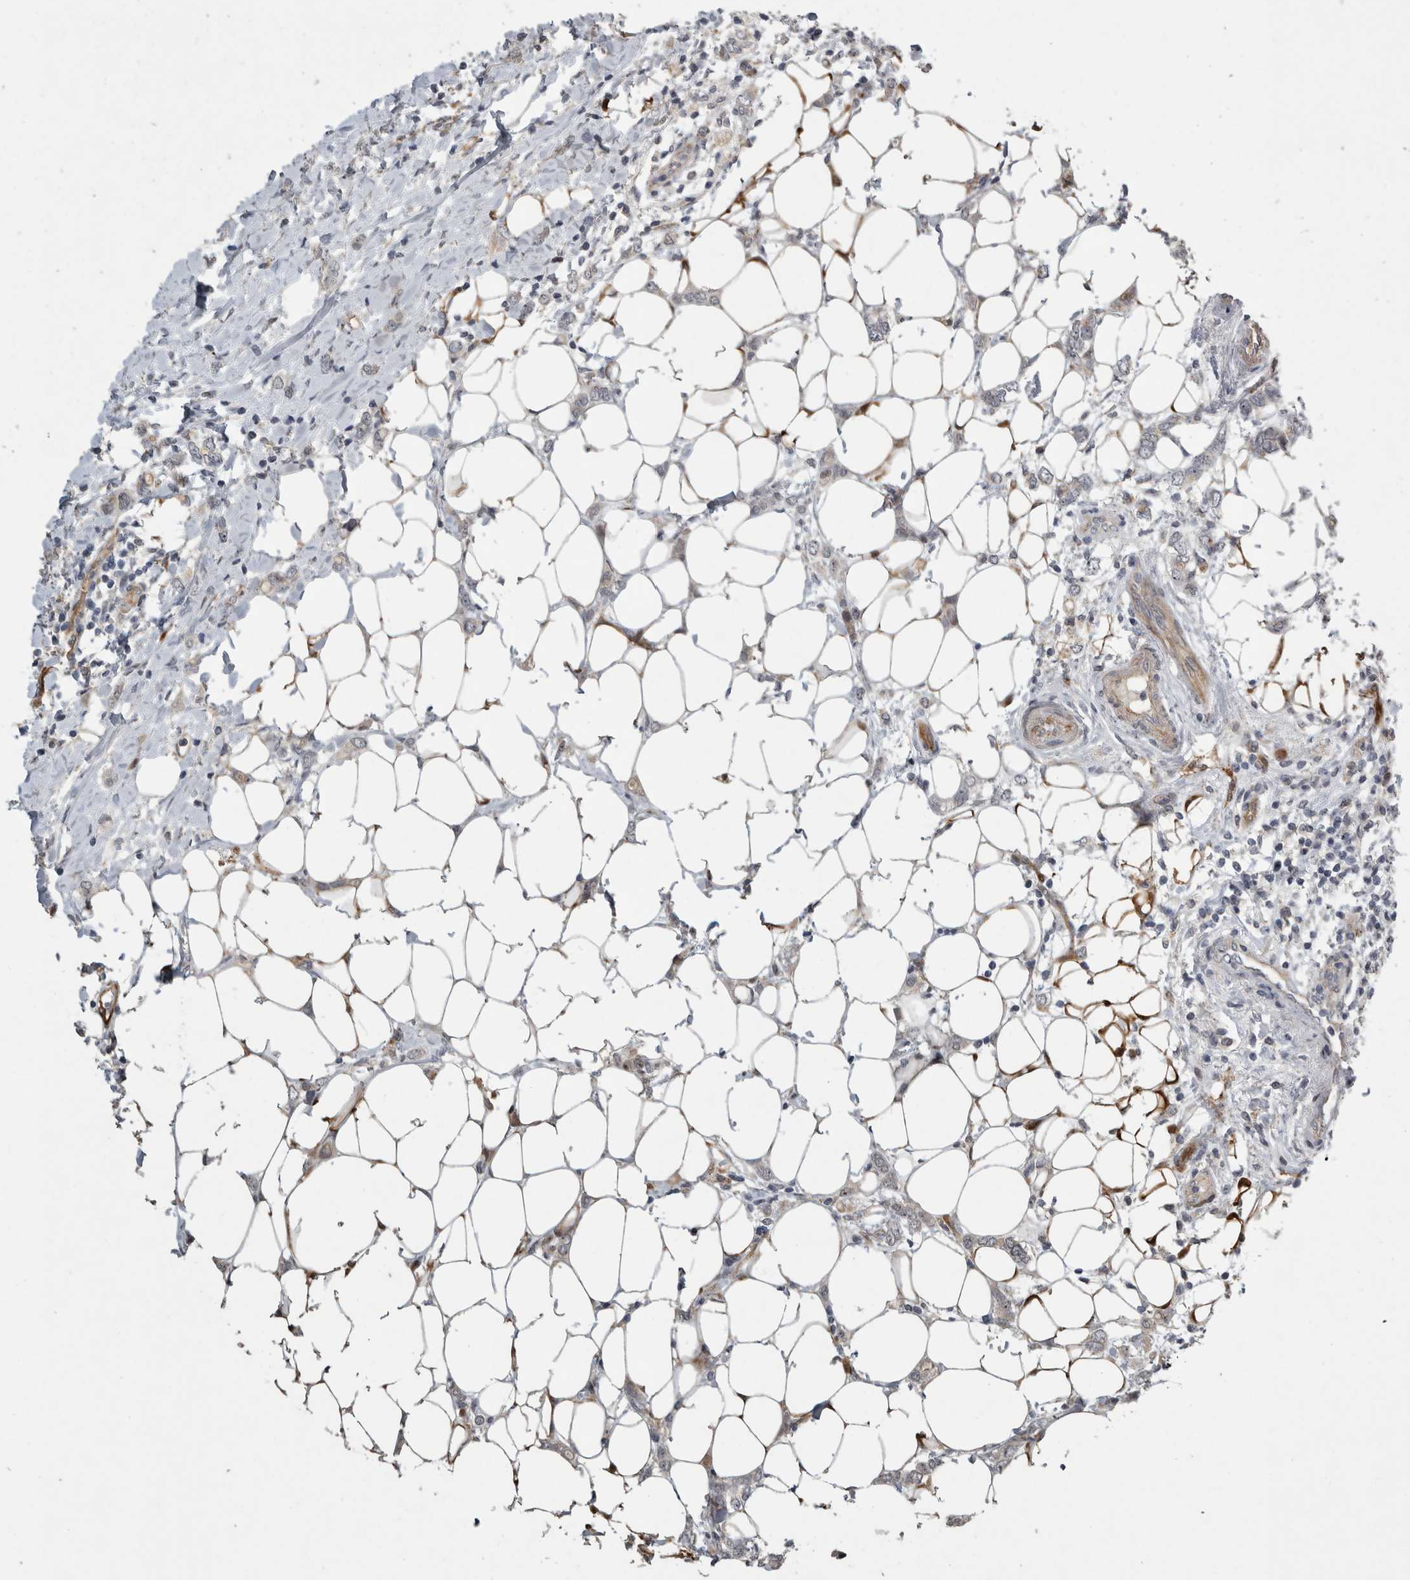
{"staining": {"intensity": "weak", "quantity": "<25%", "location": "cytoplasmic/membranous"}, "tissue": "breast cancer", "cell_type": "Tumor cells", "image_type": "cancer", "snomed": [{"axis": "morphology", "description": "Normal tissue, NOS"}, {"axis": "morphology", "description": "Lobular carcinoma"}, {"axis": "topography", "description": "Breast"}], "caption": "There is no significant expression in tumor cells of lobular carcinoma (breast).", "gene": "MPDZ", "patient": {"sex": "female", "age": 47}}